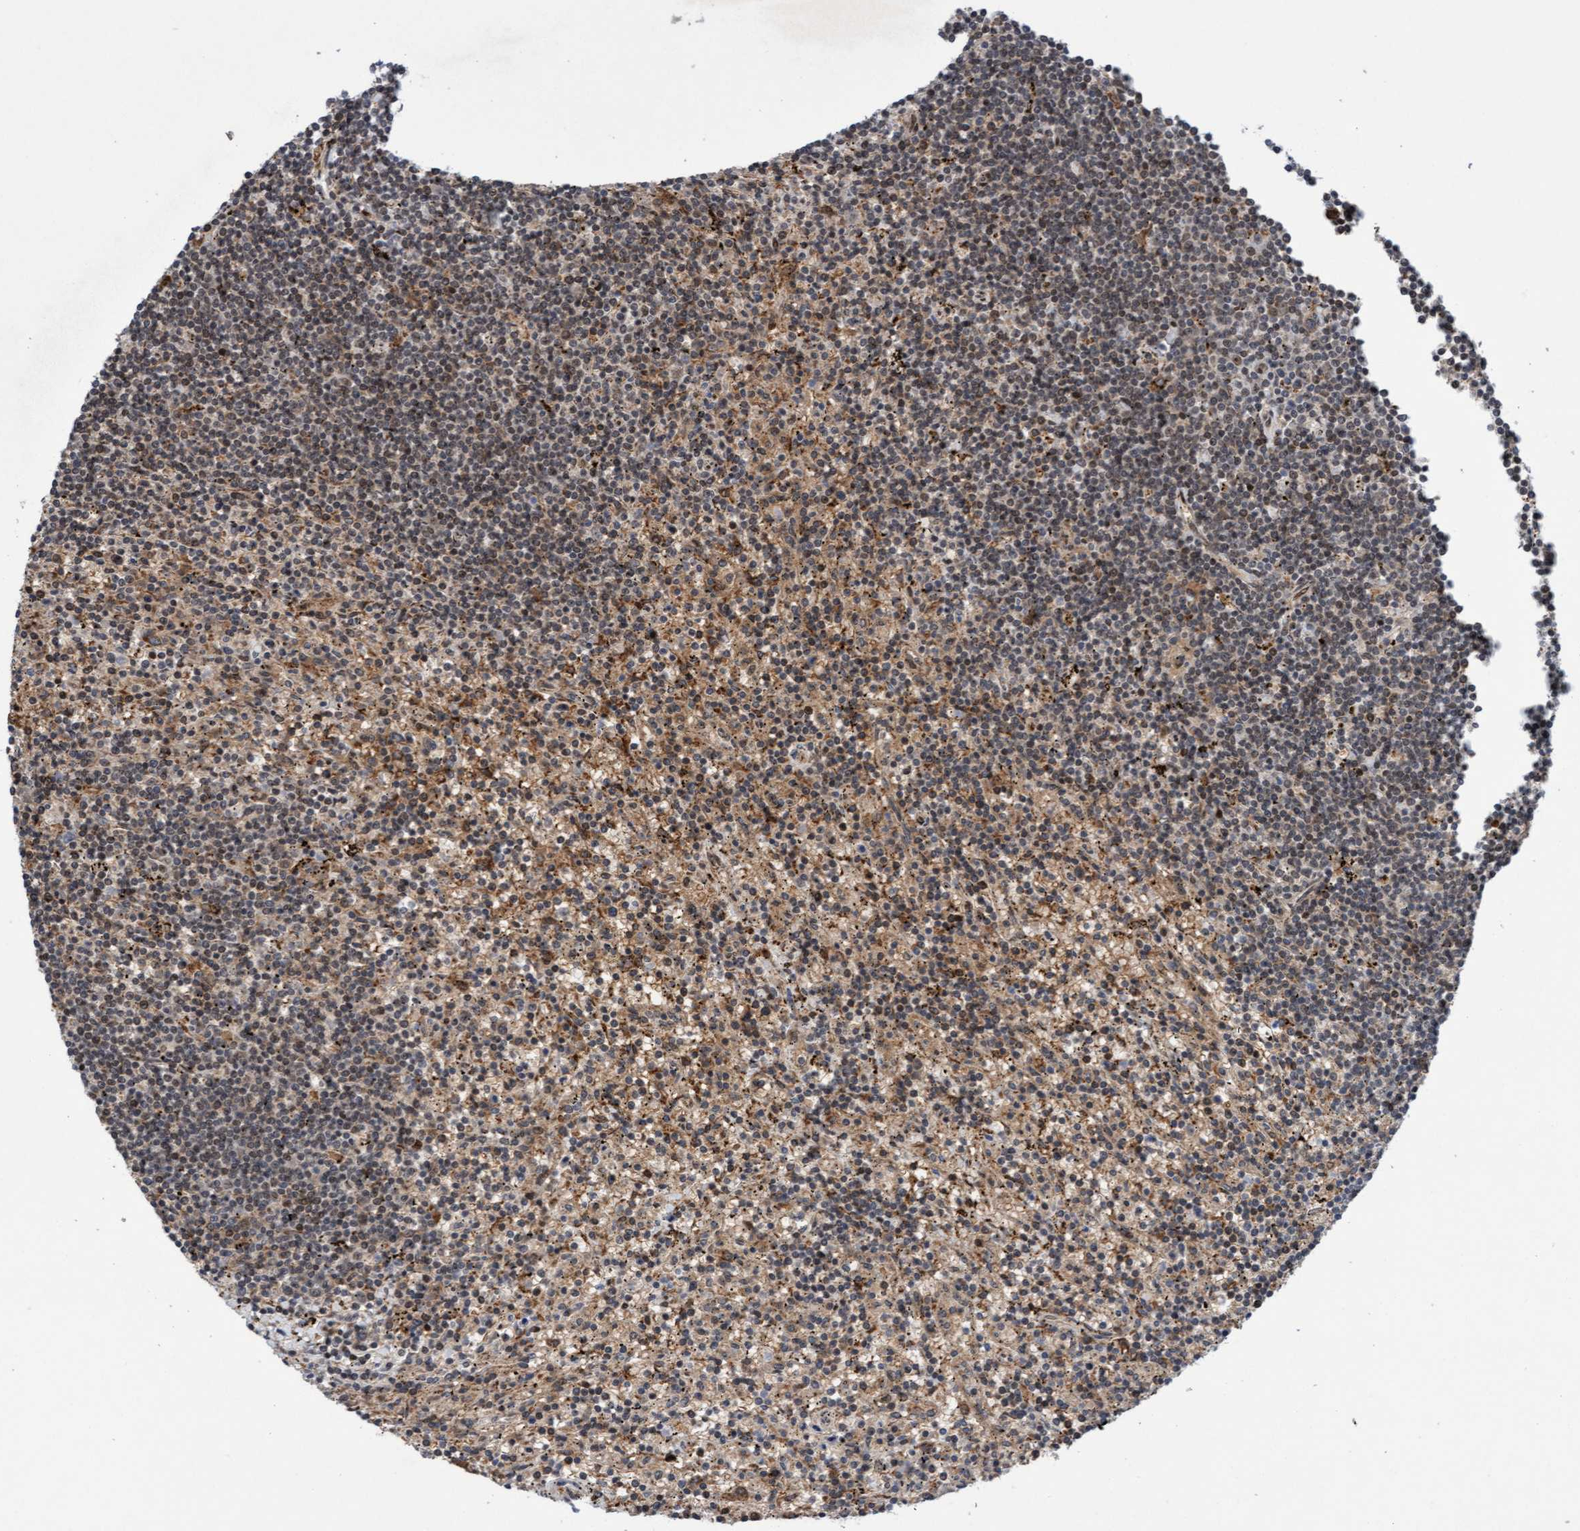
{"staining": {"intensity": "weak", "quantity": "25%-75%", "location": "cytoplasmic/membranous,nuclear"}, "tissue": "lymphoma", "cell_type": "Tumor cells", "image_type": "cancer", "snomed": [{"axis": "morphology", "description": "Malignant lymphoma, non-Hodgkin's type, Low grade"}, {"axis": "topography", "description": "Spleen"}], "caption": "A histopathology image of human lymphoma stained for a protein displays weak cytoplasmic/membranous and nuclear brown staining in tumor cells.", "gene": "TANC2", "patient": {"sex": "male", "age": 76}}